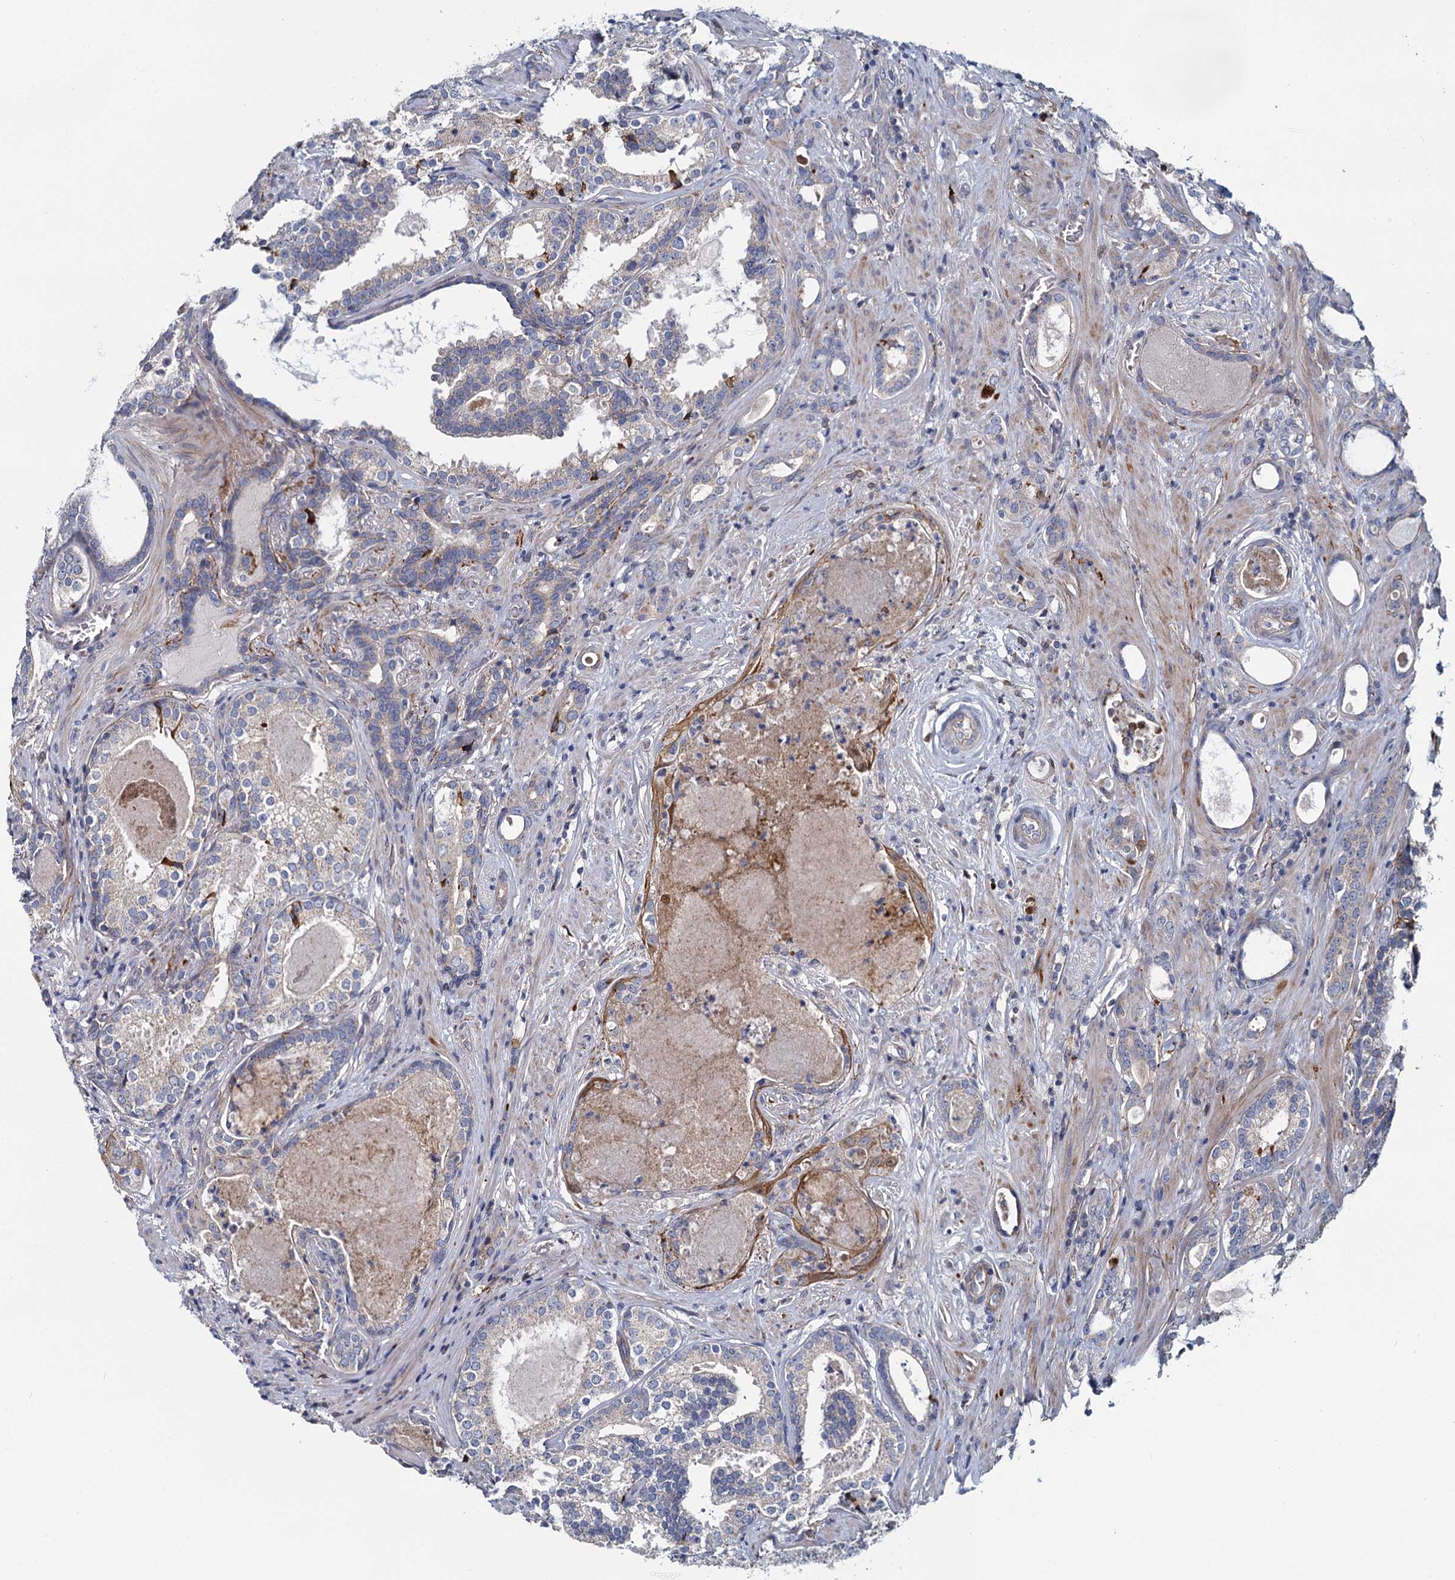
{"staining": {"intensity": "weak", "quantity": "<25%", "location": "cytoplasmic/membranous"}, "tissue": "prostate cancer", "cell_type": "Tumor cells", "image_type": "cancer", "snomed": [{"axis": "morphology", "description": "Adenocarcinoma, High grade"}, {"axis": "topography", "description": "Prostate"}], "caption": "This is an immunohistochemistry (IHC) micrograph of prostate adenocarcinoma (high-grade). There is no expression in tumor cells.", "gene": "DCUN1D2", "patient": {"sex": "male", "age": 58}}